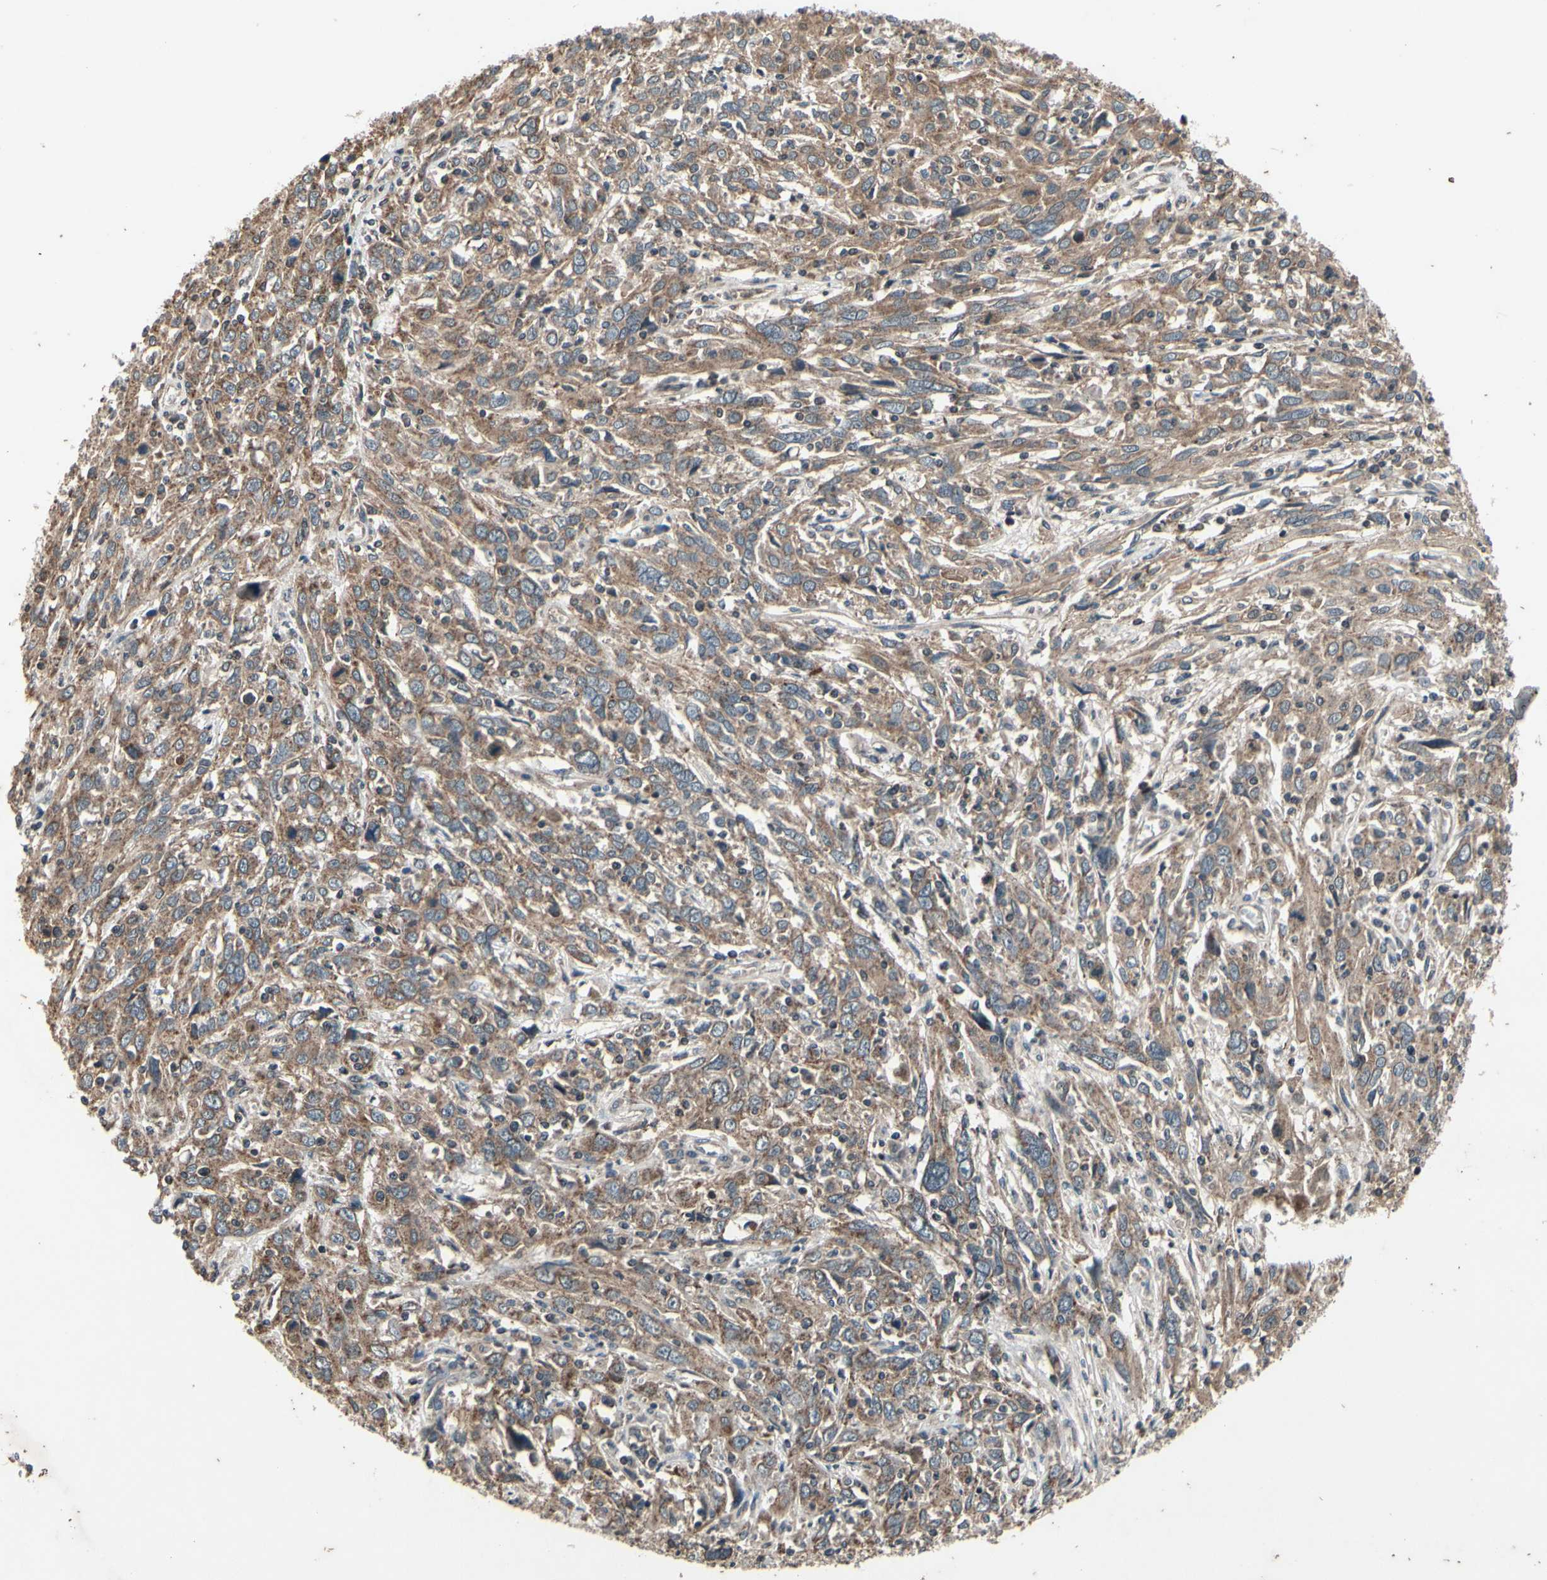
{"staining": {"intensity": "moderate", "quantity": ">75%", "location": "cytoplasmic/membranous"}, "tissue": "cervical cancer", "cell_type": "Tumor cells", "image_type": "cancer", "snomed": [{"axis": "morphology", "description": "Squamous cell carcinoma, NOS"}, {"axis": "topography", "description": "Cervix"}], "caption": "Human squamous cell carcinoma (cervical) stained with a brown dye displays moderate cytoplasmic/membranous positive expression in approximately >75% of tumor cells.", "gene": "MBTPS2", "patient": {"sex": "female", "age": 46}}